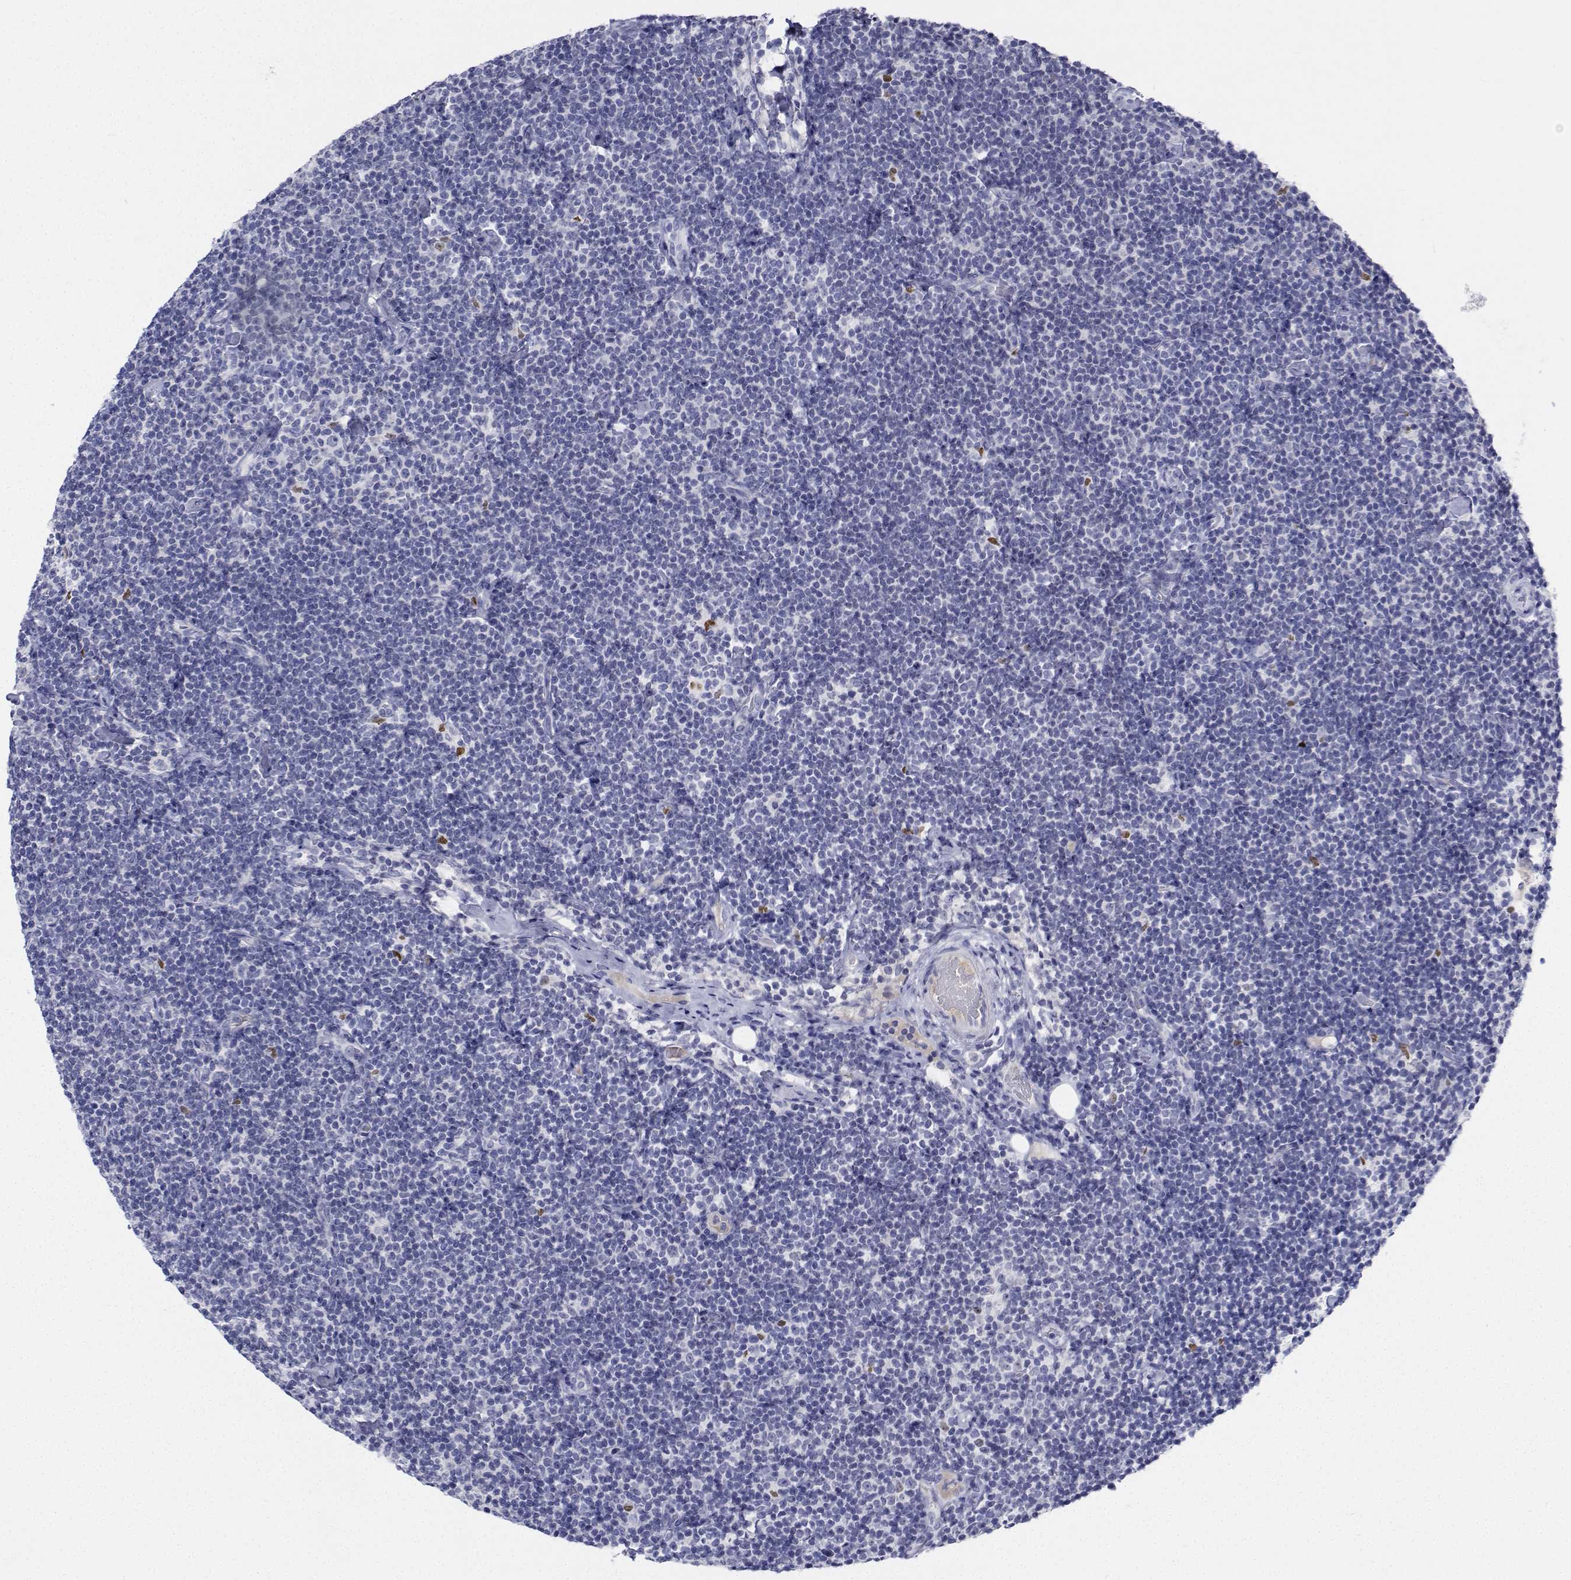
{"staining": {"intensity": "negative", "quantity": "none", "location": "none"}, "tissue": "lymphoma", "cell_type": "Tumor cells", "image_type": "cancer", "snomed": [{"axis": "morphology", "description": "Malignant lymphoma, non-Hodgkin's type, Low grade"}, {"axis": "topography", "description": "Lymph node"}], "caption": "A photomicrograph of human lymphoma is negative for staining in tumor cells.", "gene": "PLXNA4", "patient": {"sex": "male", "age": 81}}